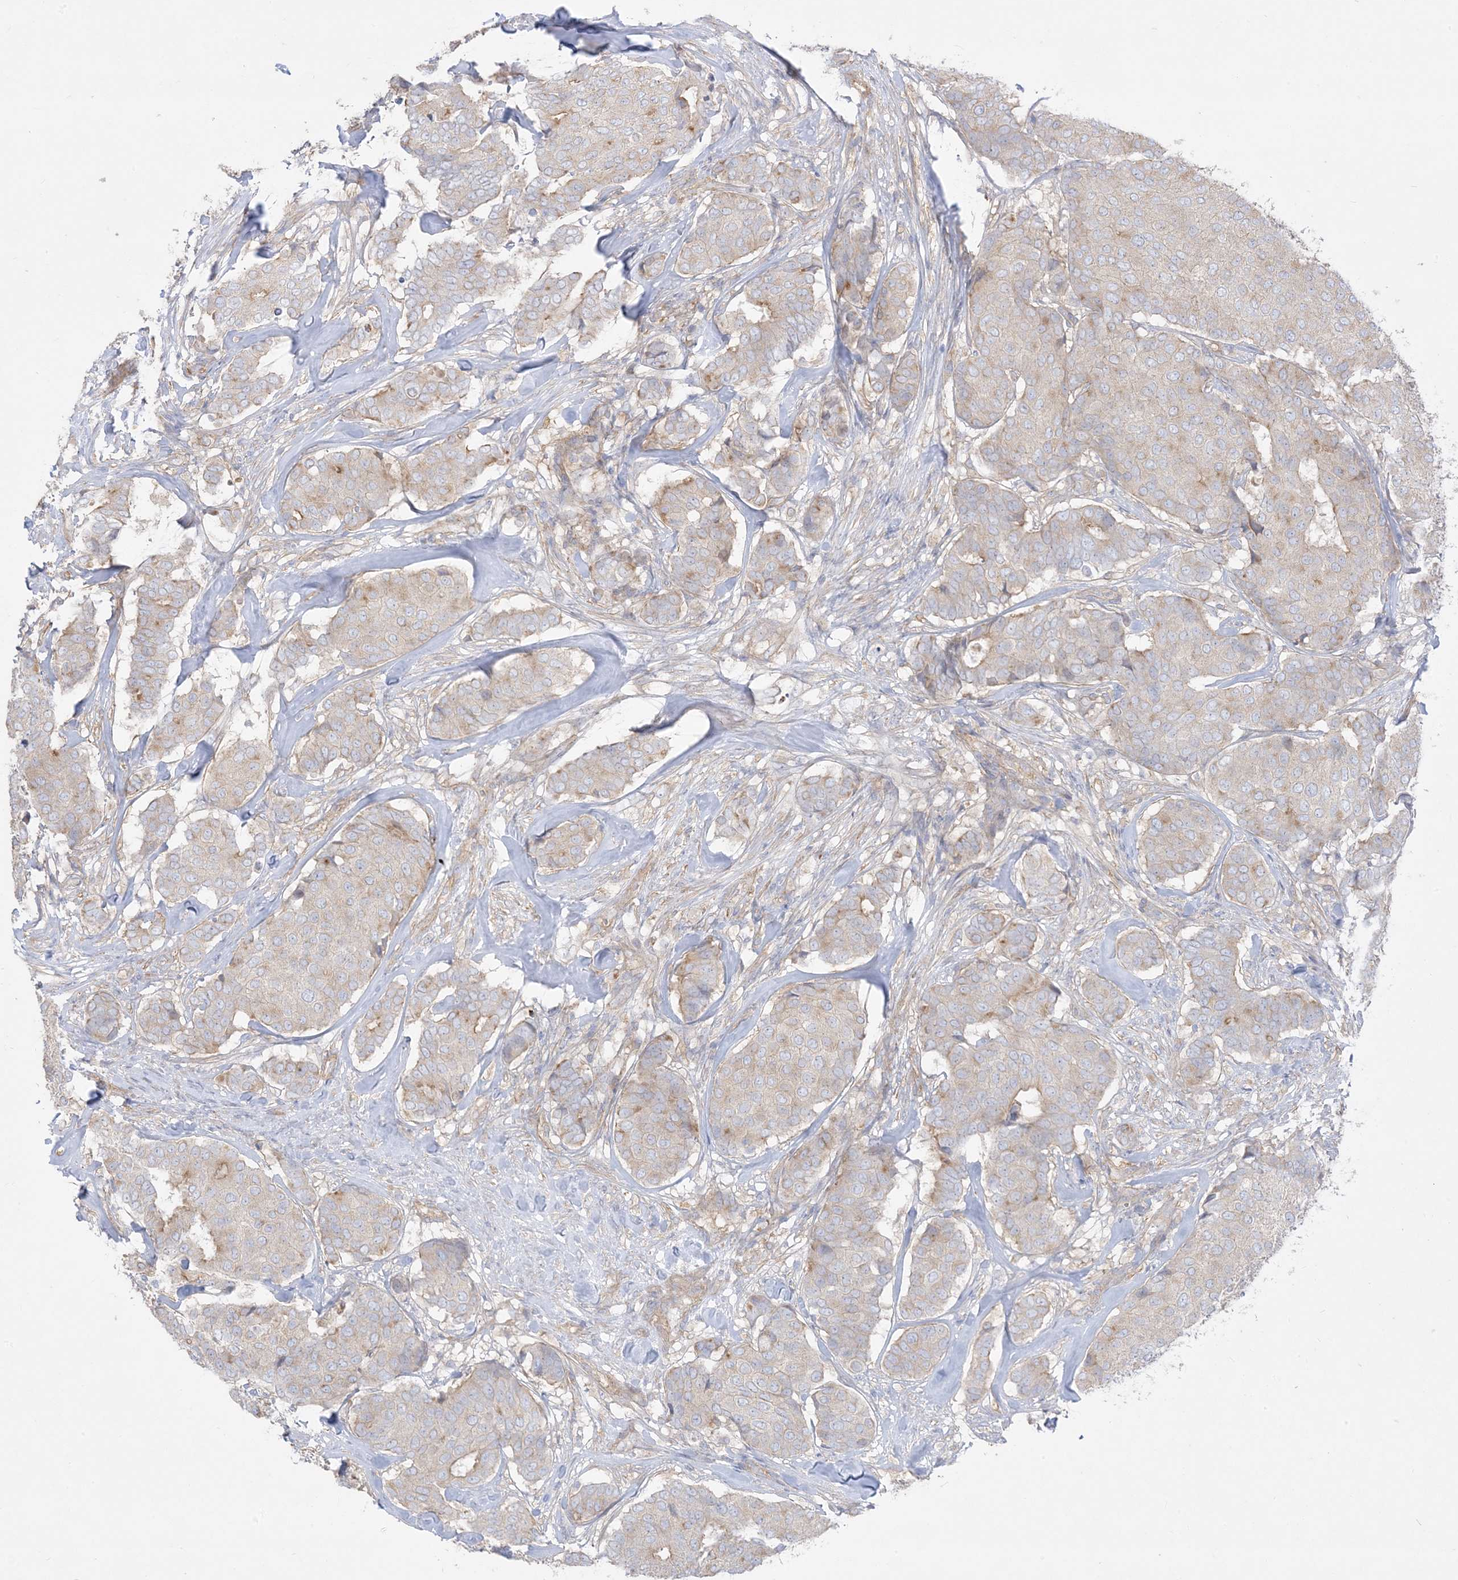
{"staining": {"intensity": "weak", "quantity": "<25%", "location": "cytoplasmic/membranous"}, "tissue": "breast cancer", "cell_type": "Tumor cells", "image_type": "cancer", "snomed": [{"axis": "morphology", "description": "Duct carcinoma"}, {"axis": "topography", "description": "Breast"}], "caption": "Breast cancer (invasive ductal carcinoma) stained for a protein using IHC displays no staining tumor cells.", "gene": "ARHGEF9", "patient": {"sex": "female", "age": 75}}